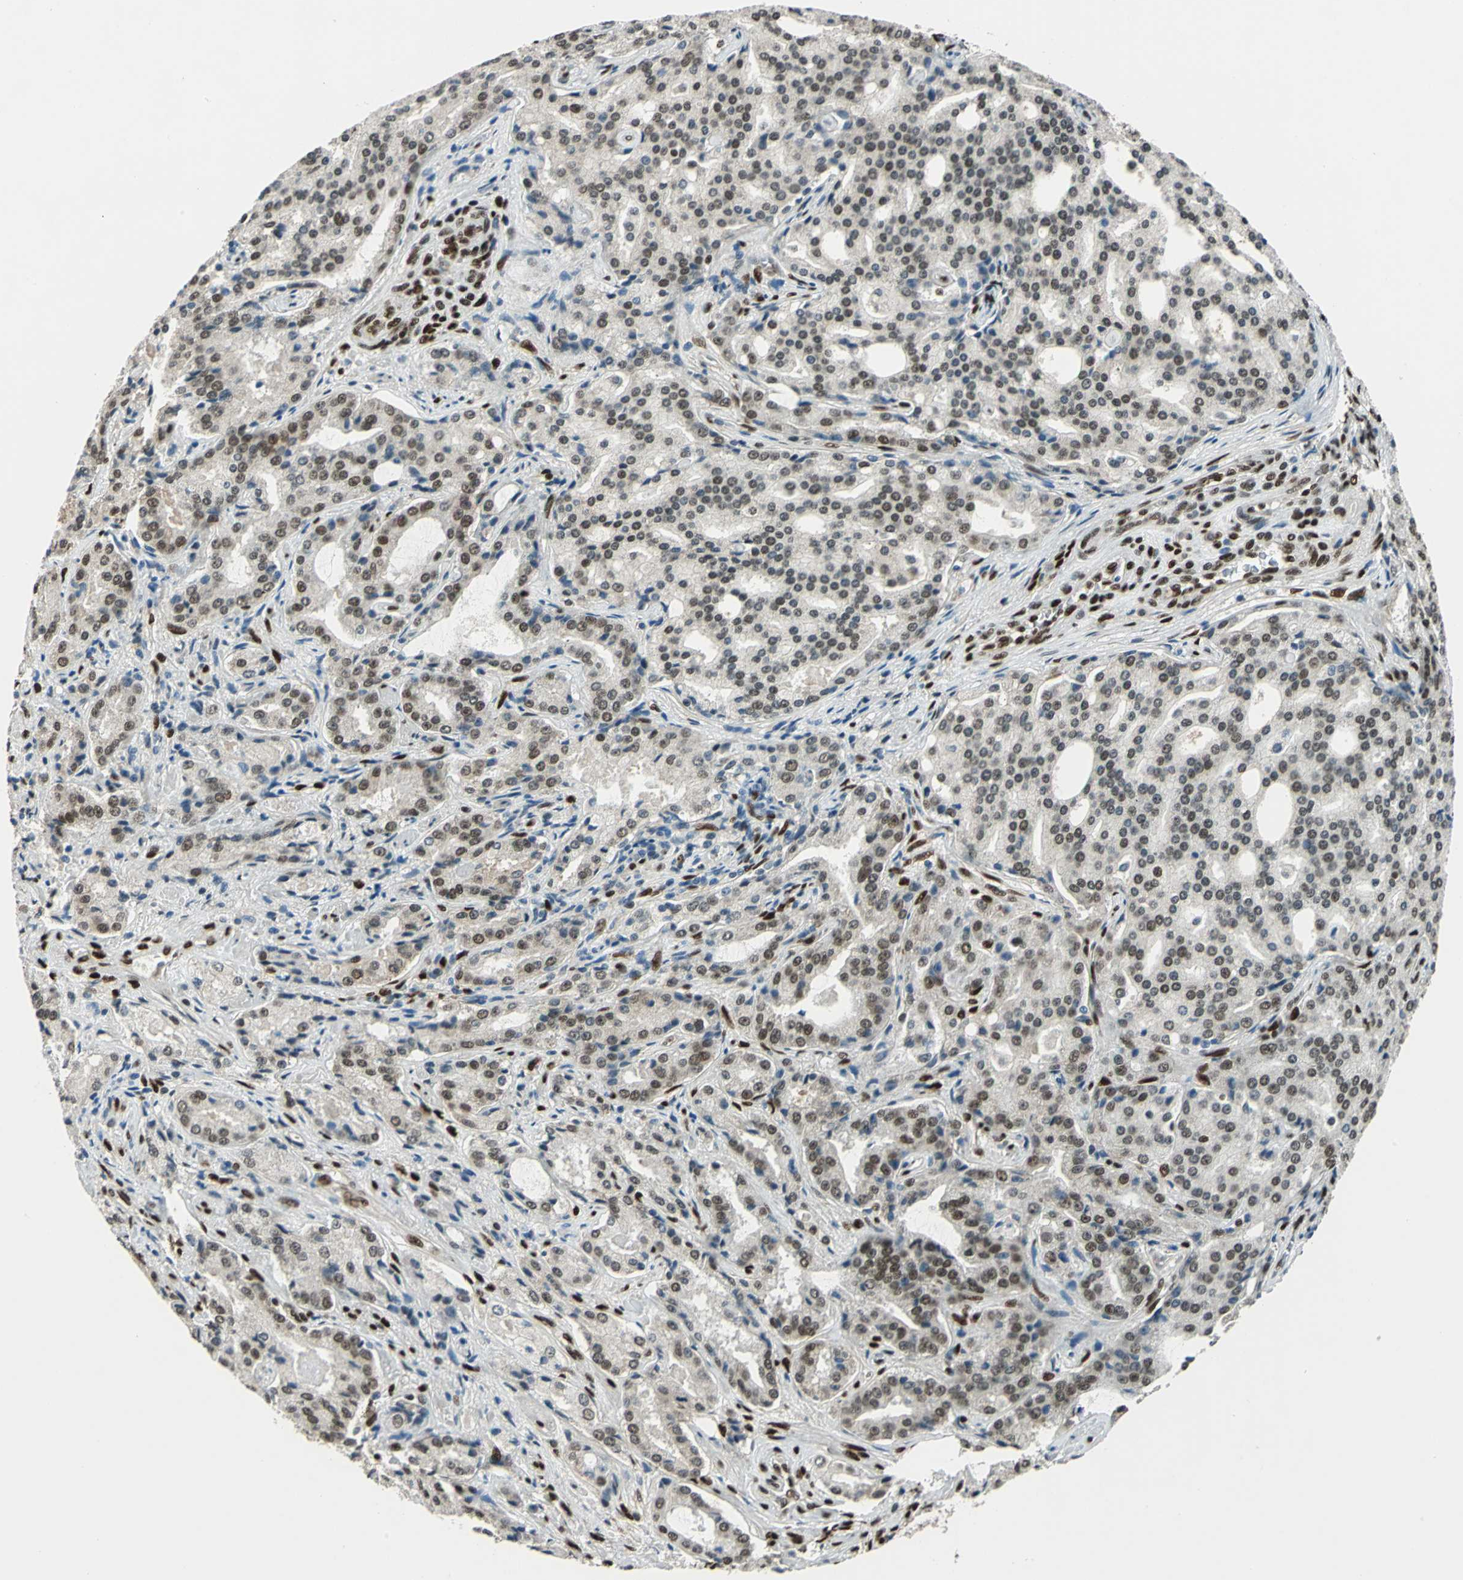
{"staining": {"intensity": "moderate", "quantity": ">75%", "location": "nuclear"}, "tissue": "prostate cancer", "cell_type": "Tumor cells", "image_type": "cancer", "snomed": [{"axis": "morphology", "description": "Adenocarcinoma, High grade"}, {"axis": "topography", "description": "Prostate"}], "caption": "Tumor cells show moderate nuclear expression in about >75% of cells in prostate high-grade adenocarcinoma.", "gene": "NFIA", "patient": {"sex": "male", "age": 72}}